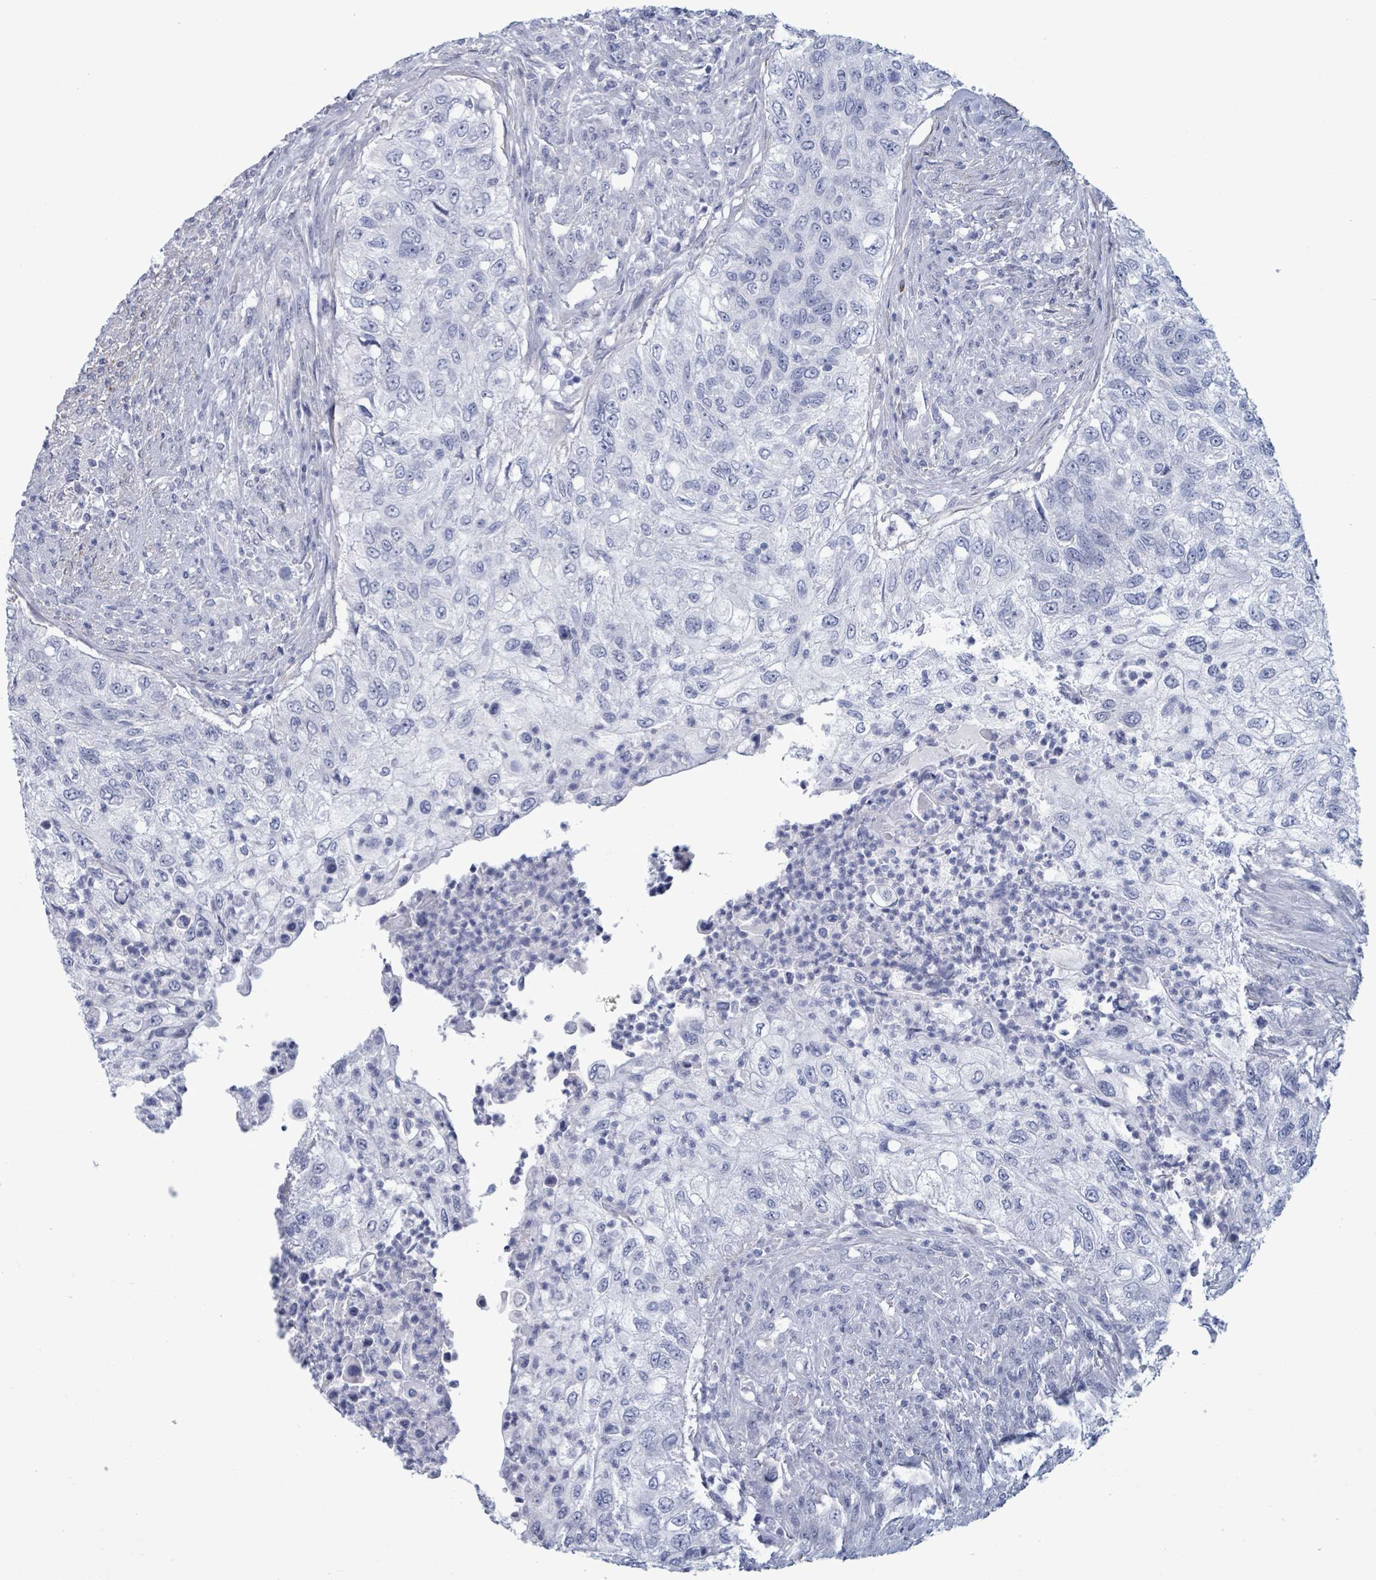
{"staining": {"intensity": "negative", "quantity": "none", "location": "none"}, "tissue": "urothelial cancer", "cell_type": "Tumor cells", "image_type": "cancer", "snomed": [{"axis": "morphology", "description": "Urothelial carcinoma, High grade"}, {"axis": "topography", "description": "Urinary bladder"}], "caption": "The histopathology image reveals no staining of tumor cells in high-grade urothelial carcinoma. (Stains: DAB (3,3'-diaminobenzidine) immunohistochemistry (IHC) with hematoxylin counter stain, Microscopy: brightfield microscopy at high magnification).", "gene": "ZNF771", "patient": {"sex": "female", "age": 60}}